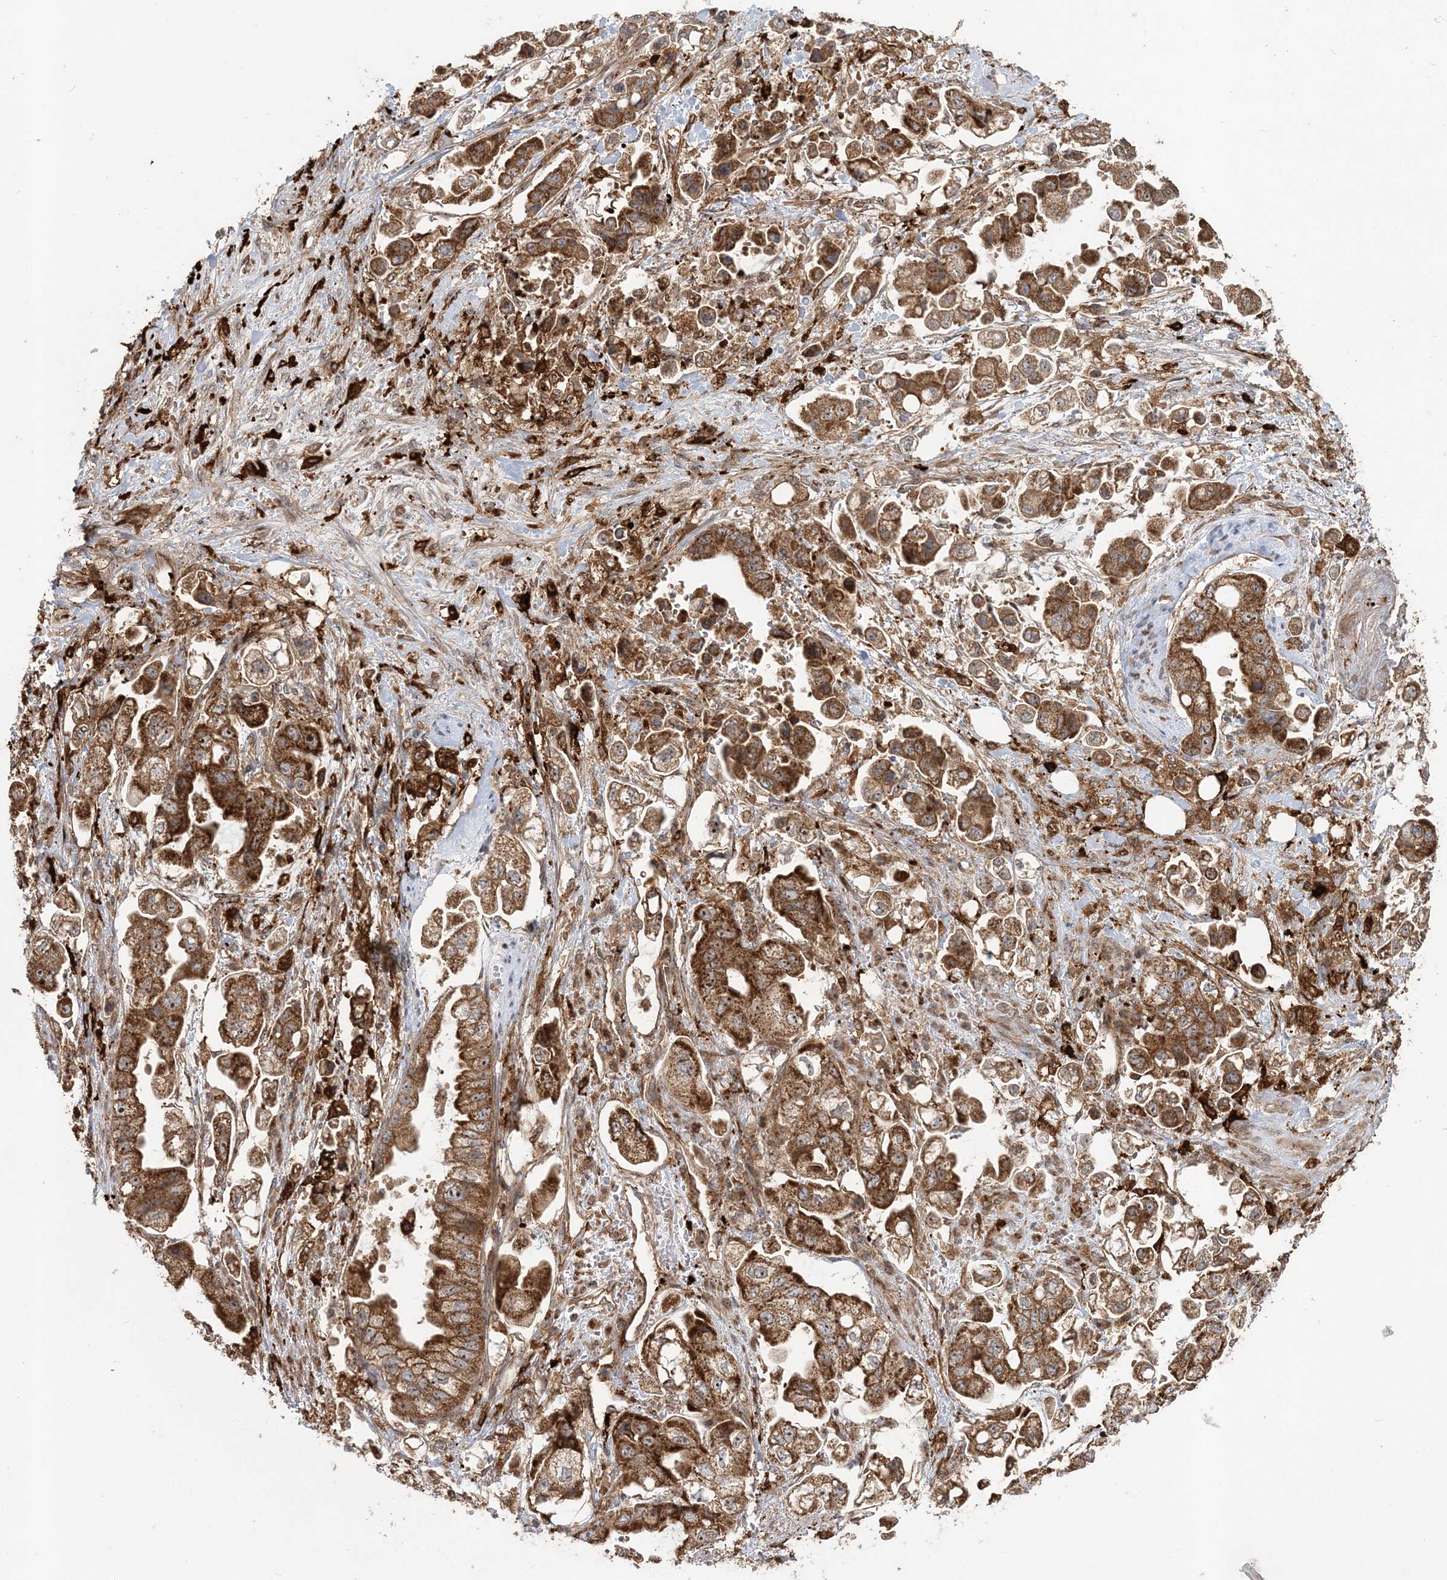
{"staining": {"intensity": "strong", "quantity": ">75%", "location": "cytoplasmic/membranous"}, "tissue": "stomach cancer", "cell_type": "Tumor cells", "image_type": "cancer", "snomed": [{"axis": "morphology", "description": "Adenocarcinoma, NOS"}, {"axis": "topography", "description": "Stomach"}], "caption": "Human stomach cancer (adenocarcinoma) stained with a brown dye demonstrates strong cytoplasmic/membranous positive staining in about >75% of tumor cells.", "gene": "LRPPRC", "patient": {"sex": "male", "age": 62}}